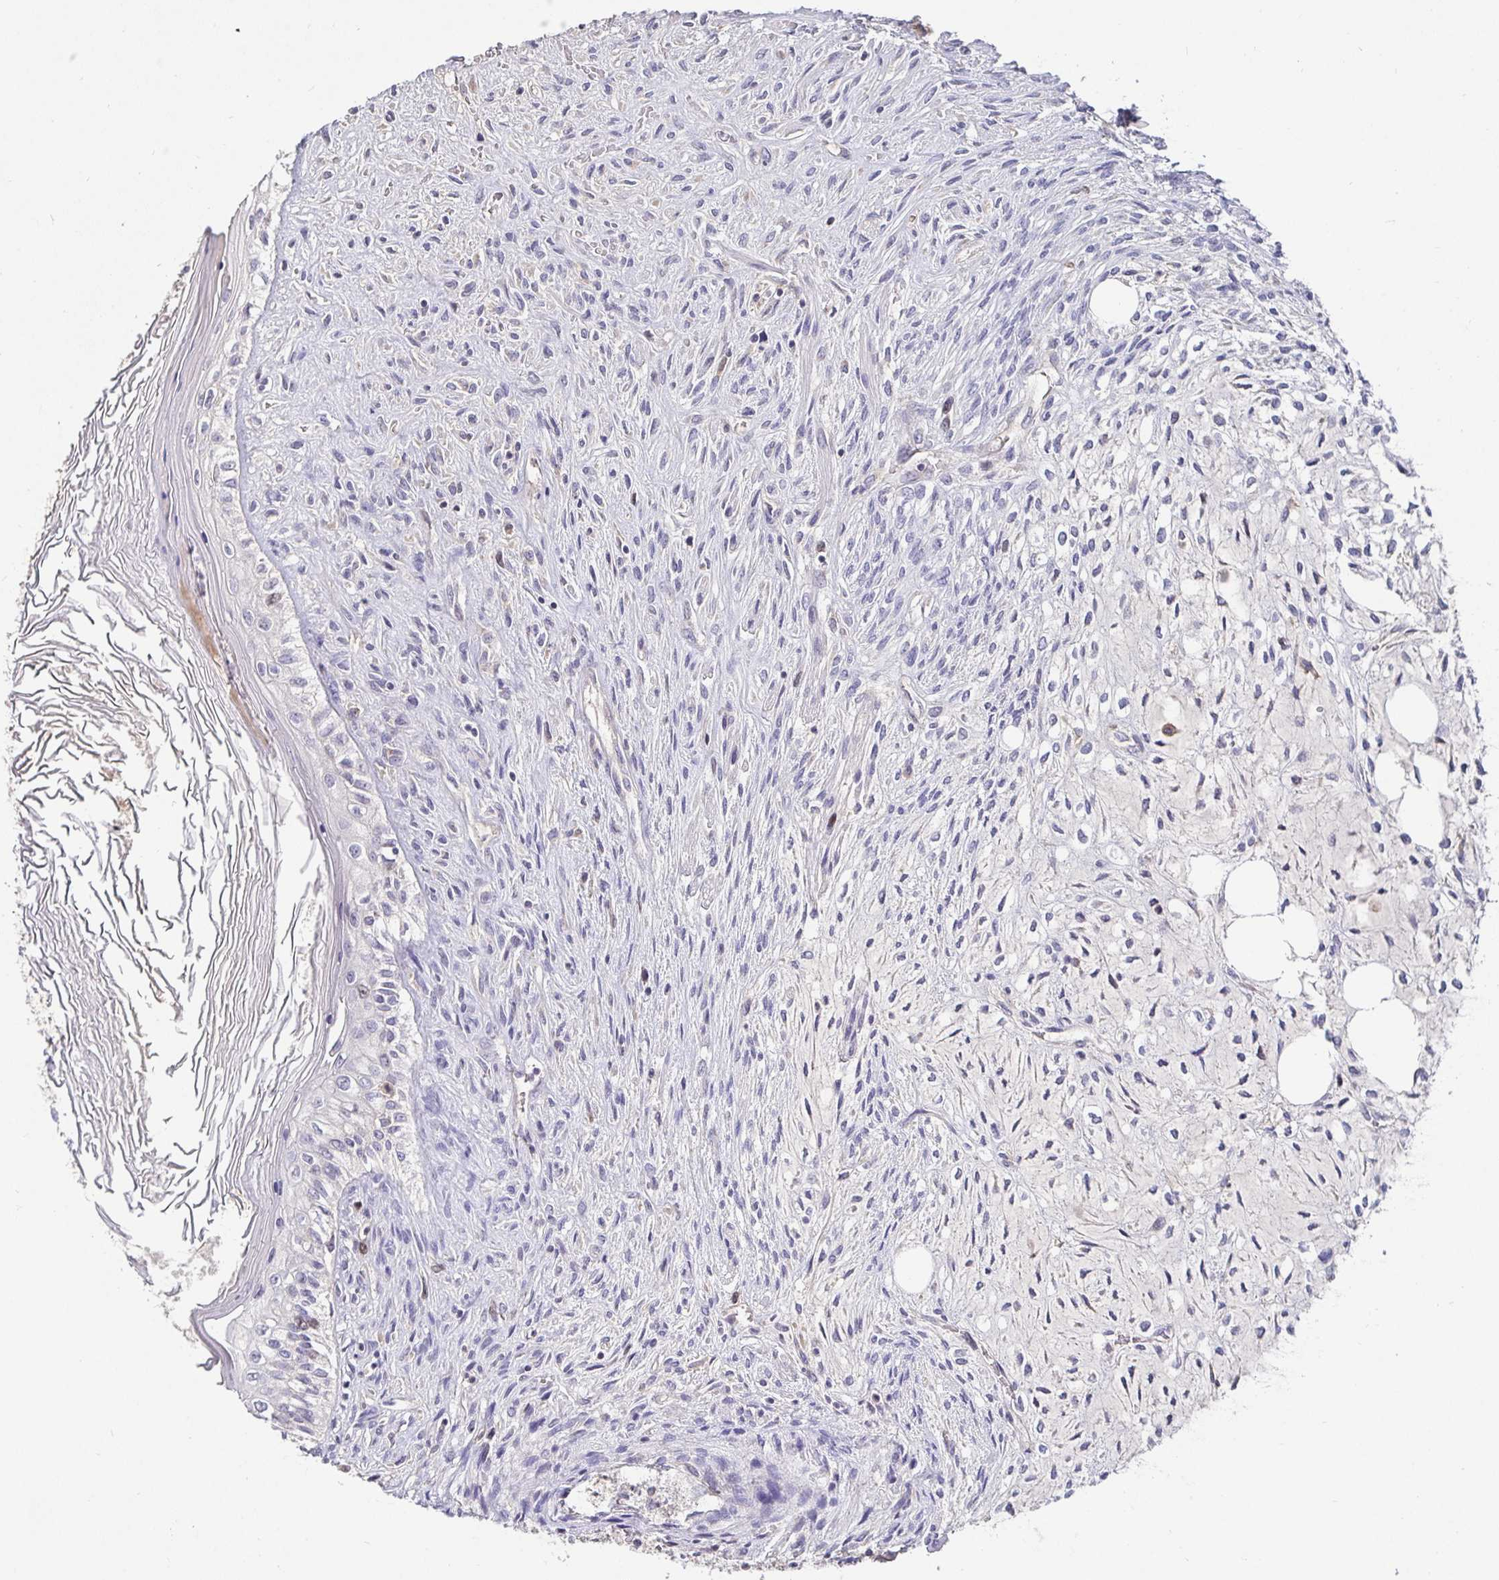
{"staining": {"intensity": "negative", "quantity": "none", "location": "none"}, "tissue": "testis cancer", "cell_type": "Tumor cells", "image_type": "cancer", "snomed": [{"axis": "morphology", "description": "Carcinoma, Embryonal, NOS"}, {"axis": "topography", "description": "Testis"}], "caption": "Tumor cells are negative for brown protein staining in testis cancer.", "gene": "ANLN", "patient": {"sex": "male", "age": 37}}